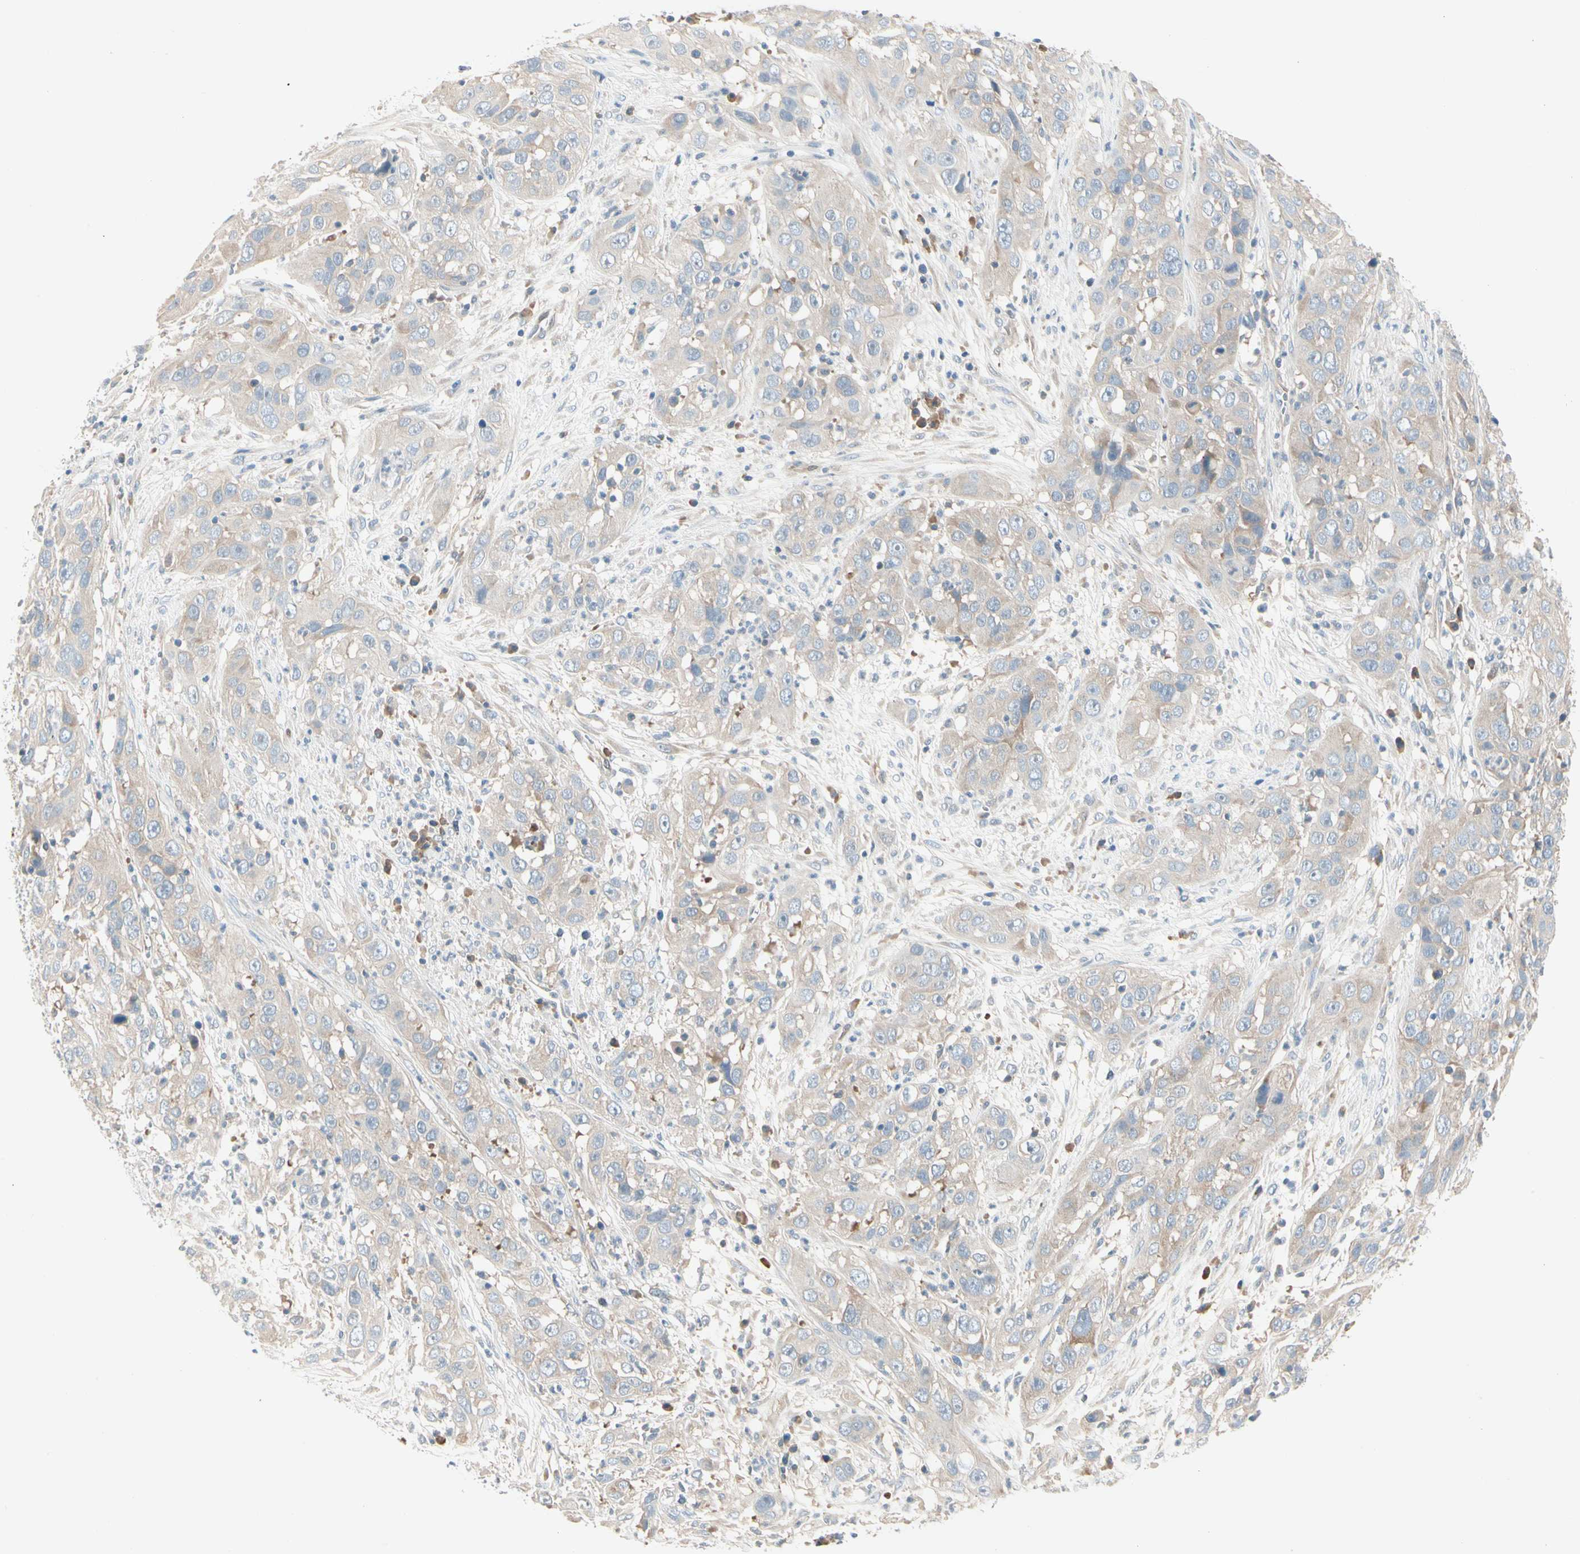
{"staining": {"intensity": "weak", "quantity": "<25%", "location": "cytoplasmic/membranous"}, "tissue": "cervical cancer", "cell_type": "Tumor cells", "image_type": "cancer", "snomed": [{"axis": "morphology", "description": "Squamous cell carcinoma, NOS"}, {"axis": "topography", "description": "Cervix"}], "caption": "Immunohistochemistry histopathology image of neoplastic tissue: cervical squamous cell carcinoma stained with DAB (3,3'-diaminobenzidine) demonstrates no significant protein expression in tumor cells. (DAB immunohistochemistry, high magnification).", "gene": "IL1R1", "patient": {"sex": "female", "age": 32}}